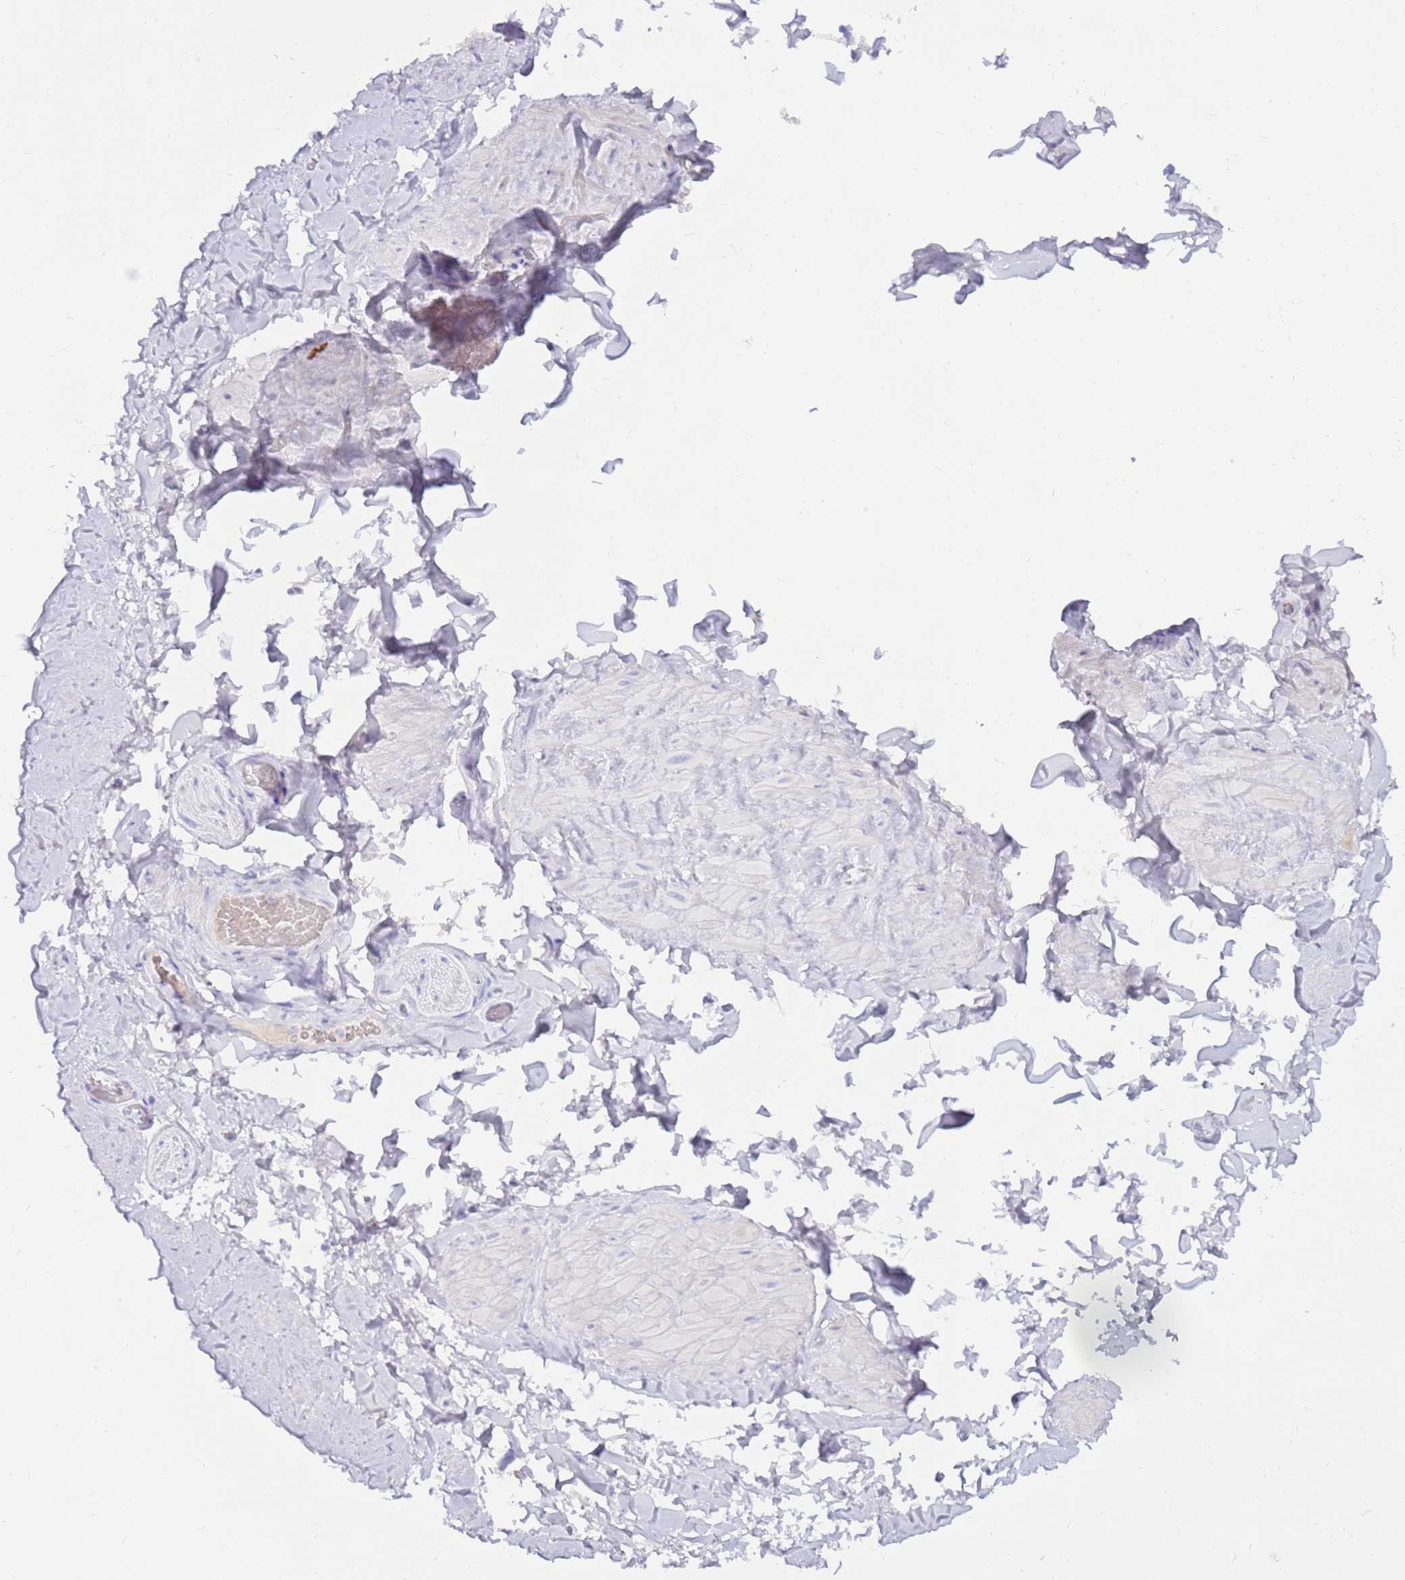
{"staining": {"intensity": "negative", "quantity": "none", "location": "none"}, "tissue": "adipose tissue", "cell_type": "Adipocytes", "image_type": "normal", "snomed": [{"axis": "morphology", "description": "Normal tissue, NOS"}, {"axis": "topography", "description": "Soft tissue"}, {"axis": "topography", "description": "Vascular tissue"}], "caption": "Immunohistochemistry (IHC) image of unremarkable human adipose tissue stained for a protein (brown), which exhibits no staining in adipocytes.", "gene": "EVPLL", "patient": {"sex": "male", "age": 41}}